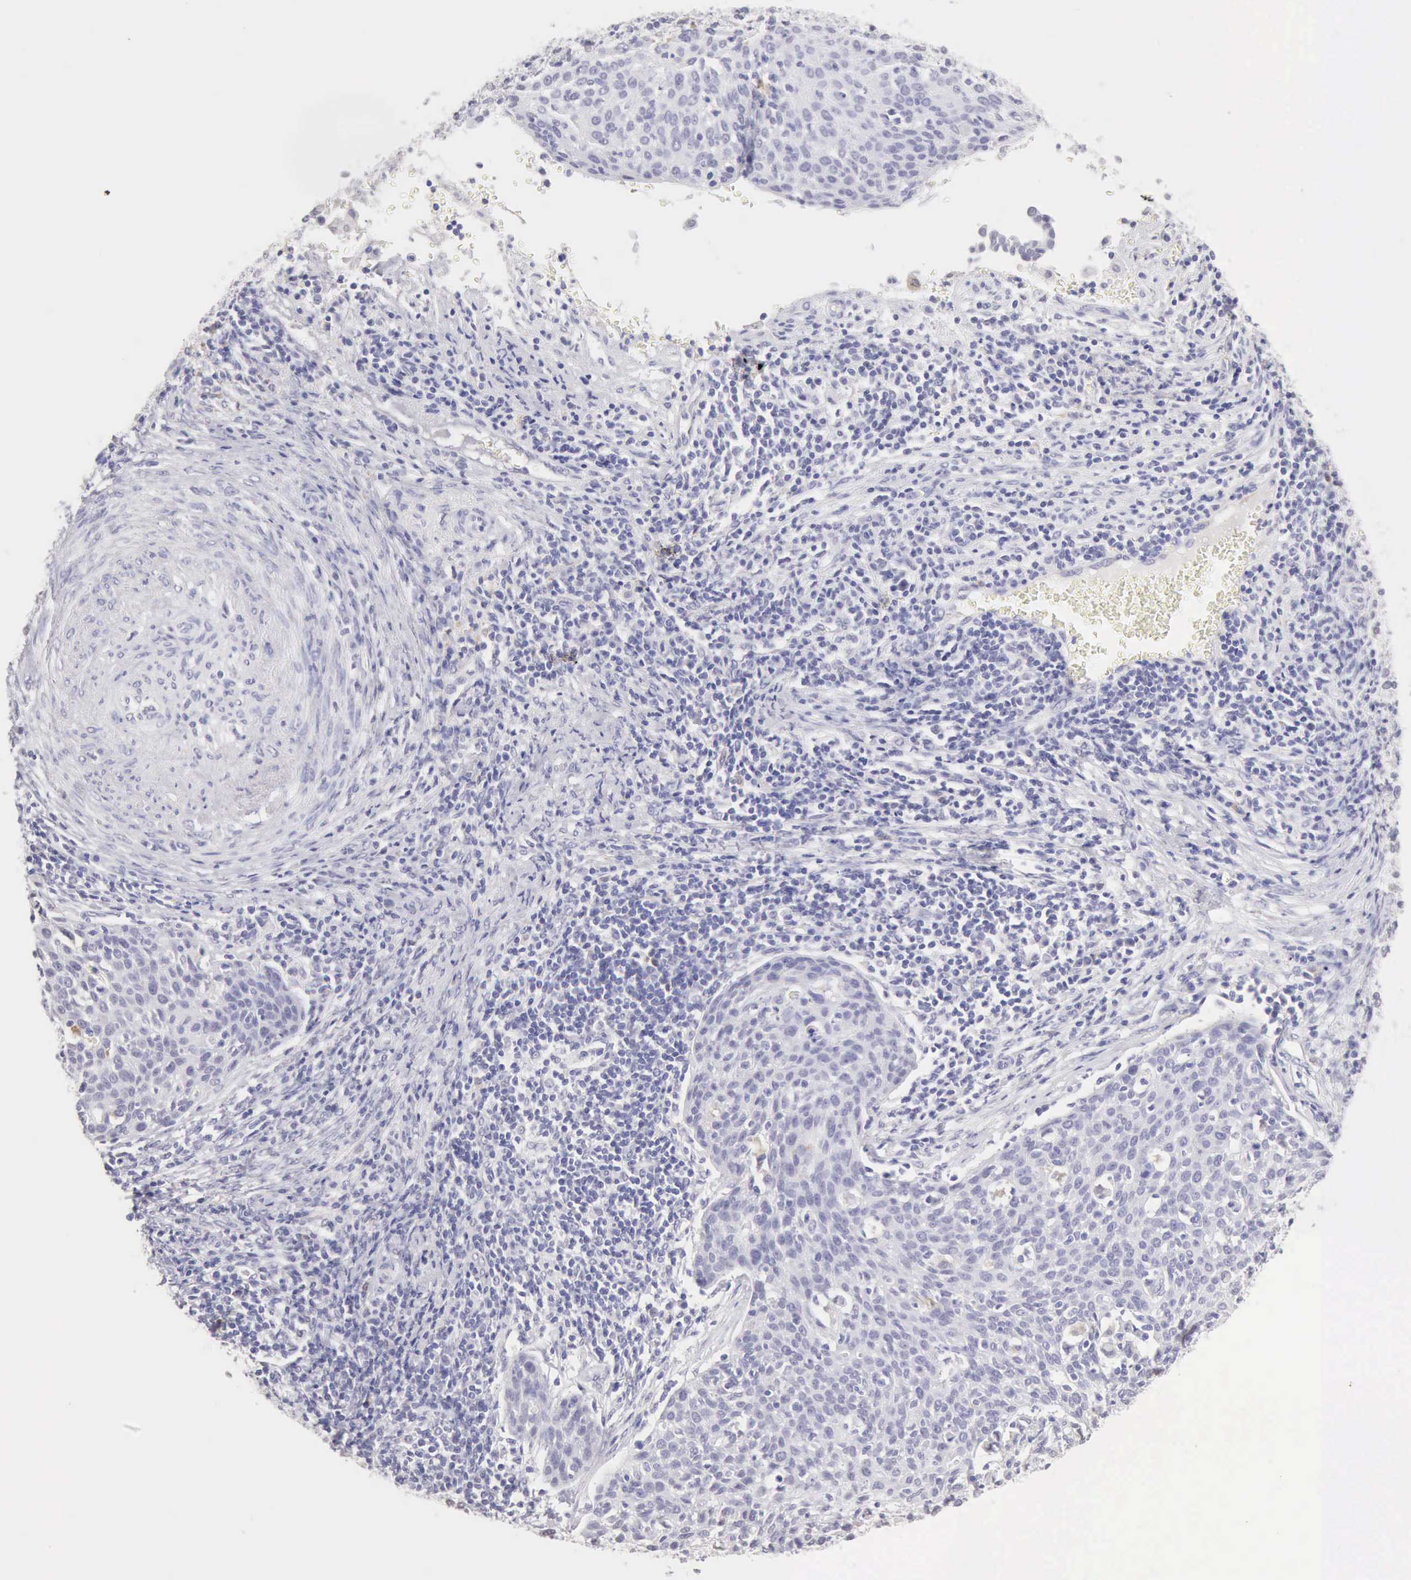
{"staining": {"intensity": "negative", "quantity": "none", "location": "none"}, "tissue": "cervical cancer", "cell_type": "Tumor cells", "image_type": "cancer", "snomed": [{"axis": "morphology", "description": "Squamous cell carcinoma, NOS"}, {"axis": "topography", "description": "Cervix"}], "caption": "This micrograph is of cervical cancer stained with IHC to label a protein in brown with the nuclei are counter-stained blue. There is no expression in tumor cells.", "gene": "RNASE1", "patient": {"sex": "female", "age": 38}}